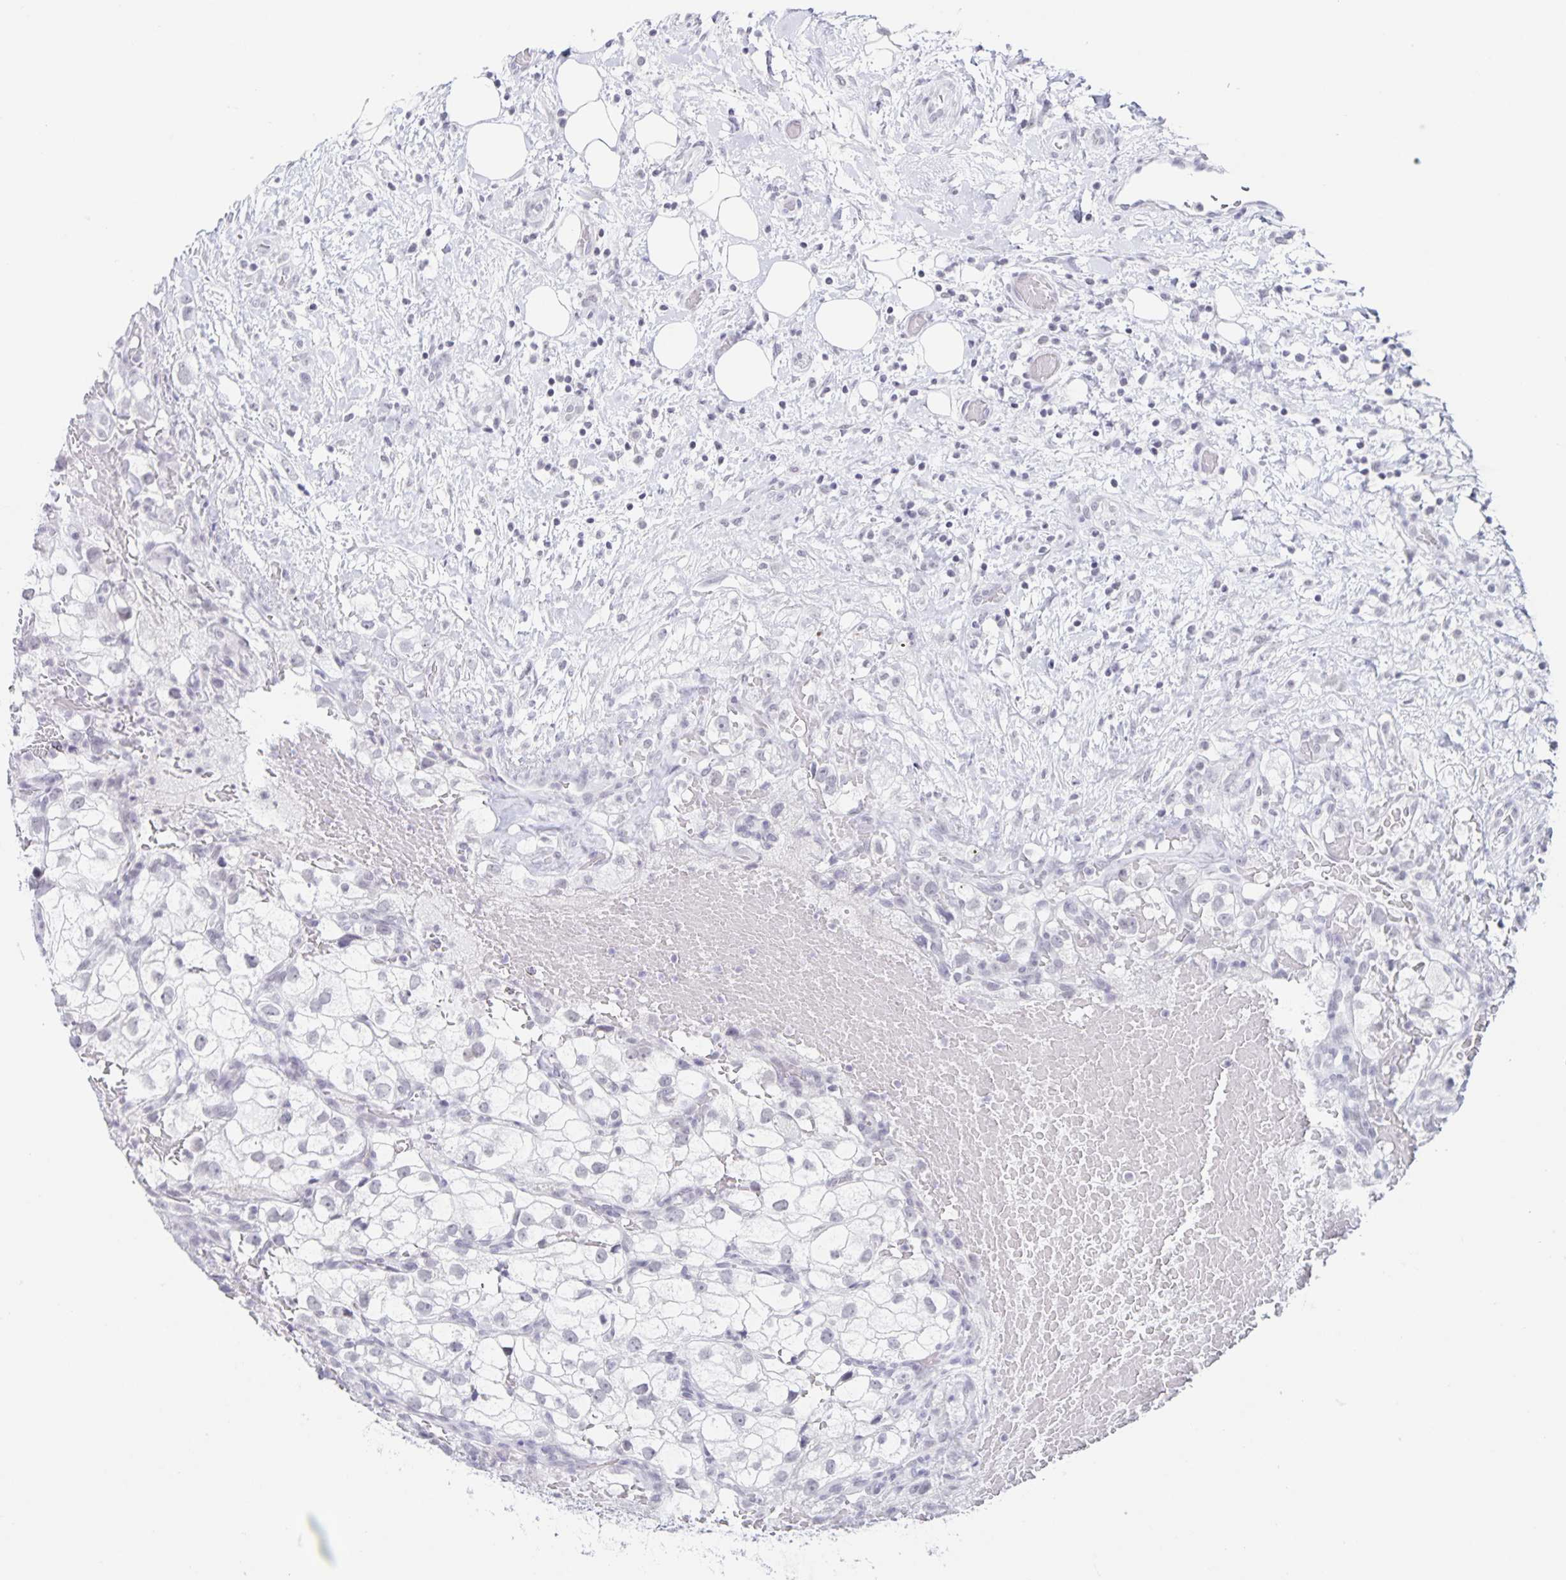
{"staining": {"intensity": "negative", "quantity": "none", "location": "none"}, "tissue": "renal cancer", "cell_type": "Tumor cells", "image_type": "cancer", "snomed": [{"axis": "morphology", "description": "Adenocarcinoma, NOS"}, {"axis": "topography", "description": "Kidney"}], "caption": "High magnification brightfield microscopy of renal cancer stained with DAB (brown) and counterstained with hematoxylin (blue): tumor cells show no significant expression. Brightfield microscopy of IHC stained with DAB (3,3'-diaminobenzidine) (brown) and hematoxylin (blue), captured at high magnification.", "gene": "LCE6A", "patient": {"sex": "male", "age": 59}}